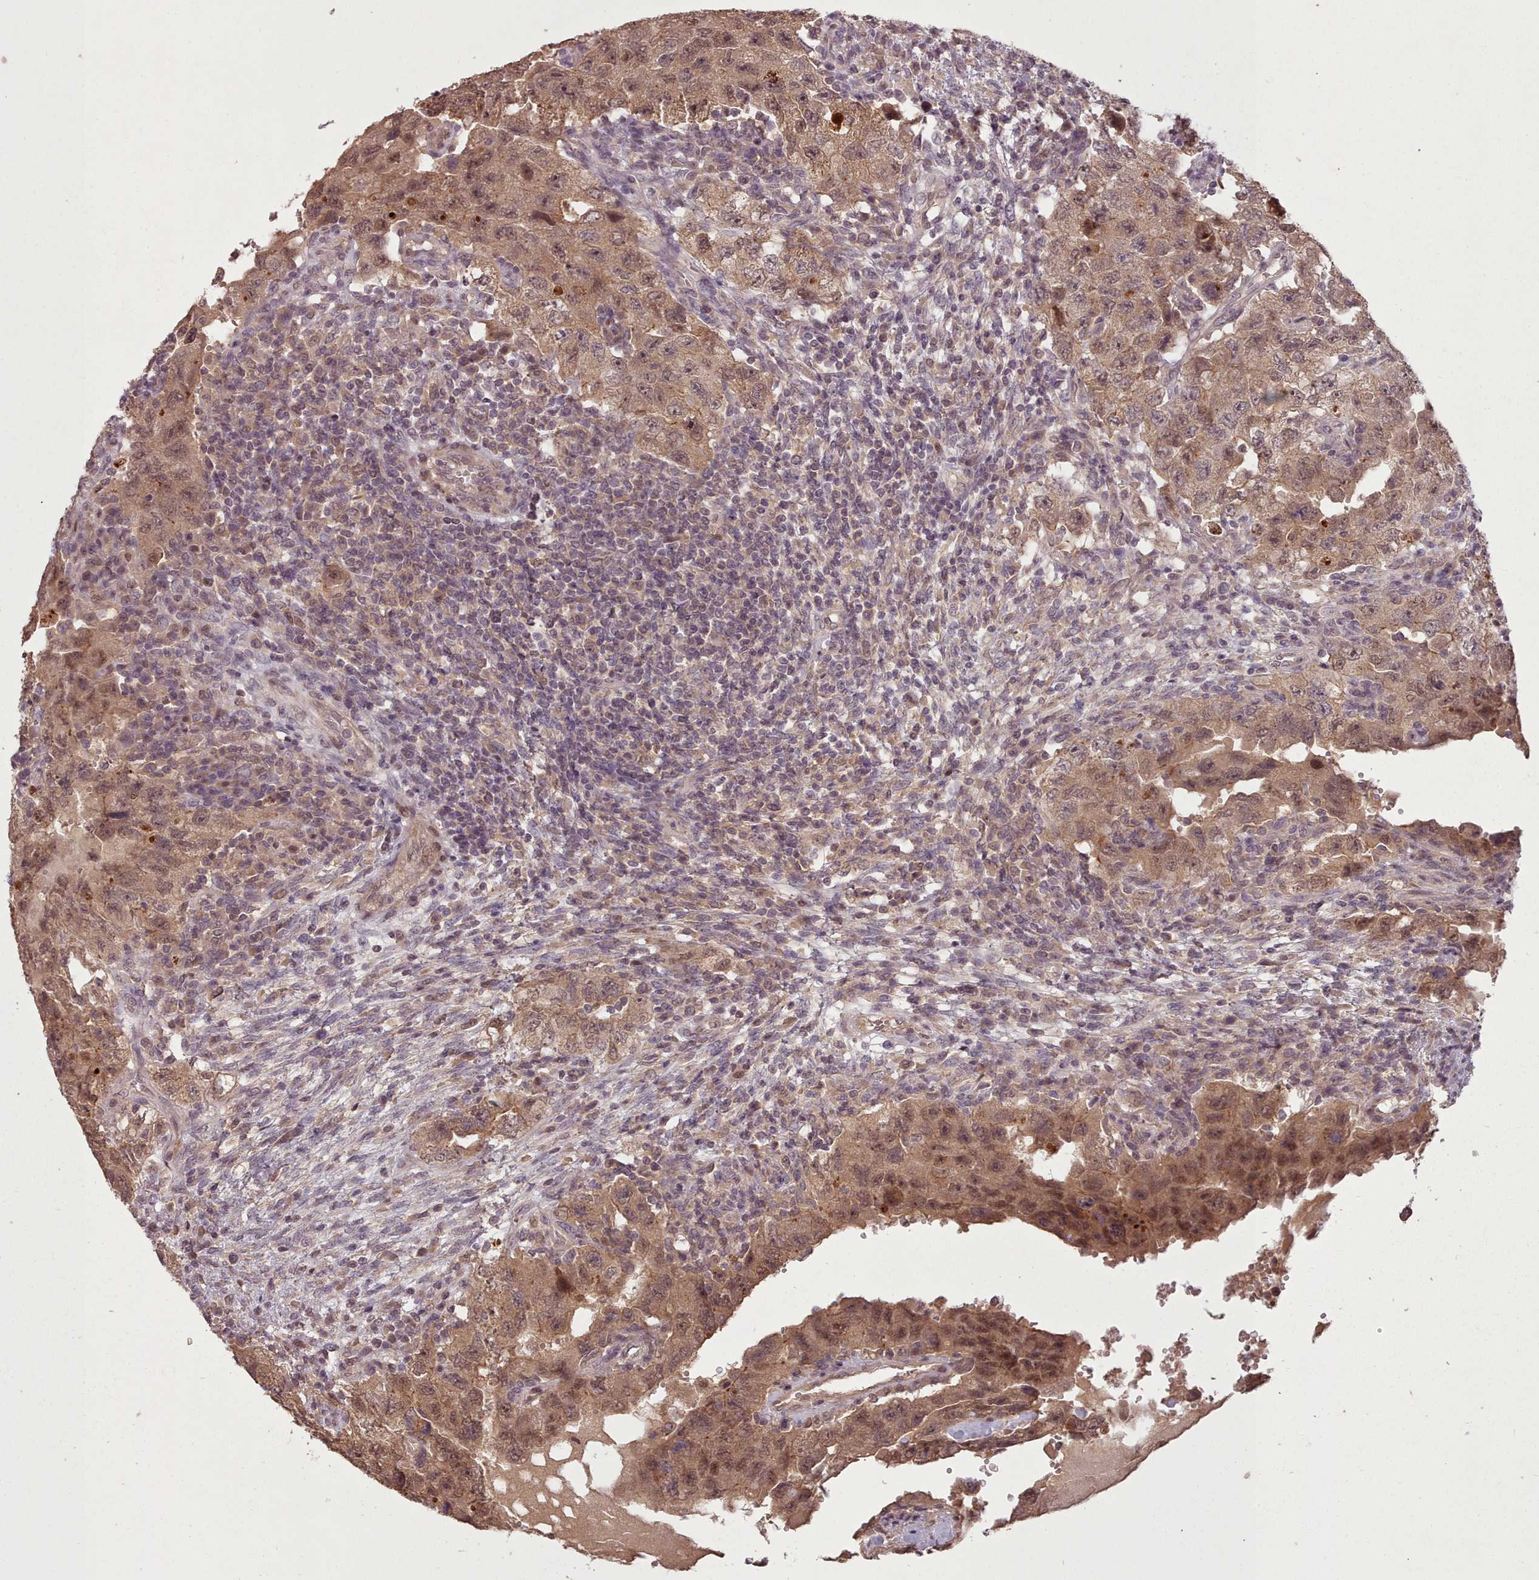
{"staining": {"intensity": "moderate", "quantity": ">75%", "location": "cytoplasmic/membranous,nuclear"}, "tissue": "testis cancer", "cell_type": "Tumor cells", "image_type": "cancer", "snomed": [{"axis": "morphology", "description": "Carcinoma, Embryonal, NOS"}, {"axis": "topography", "description": "Testis"}], "caption": "DAB (3,3'-diaminobenzidine) immunohistochemical staining of human testis cancer reveals moderate cytoplasmic/membranous and nuclear protein staining in approximately >75% of tumor cells.", "gene": "CDC6", "patient": {"sex": "male", "age": 26}}